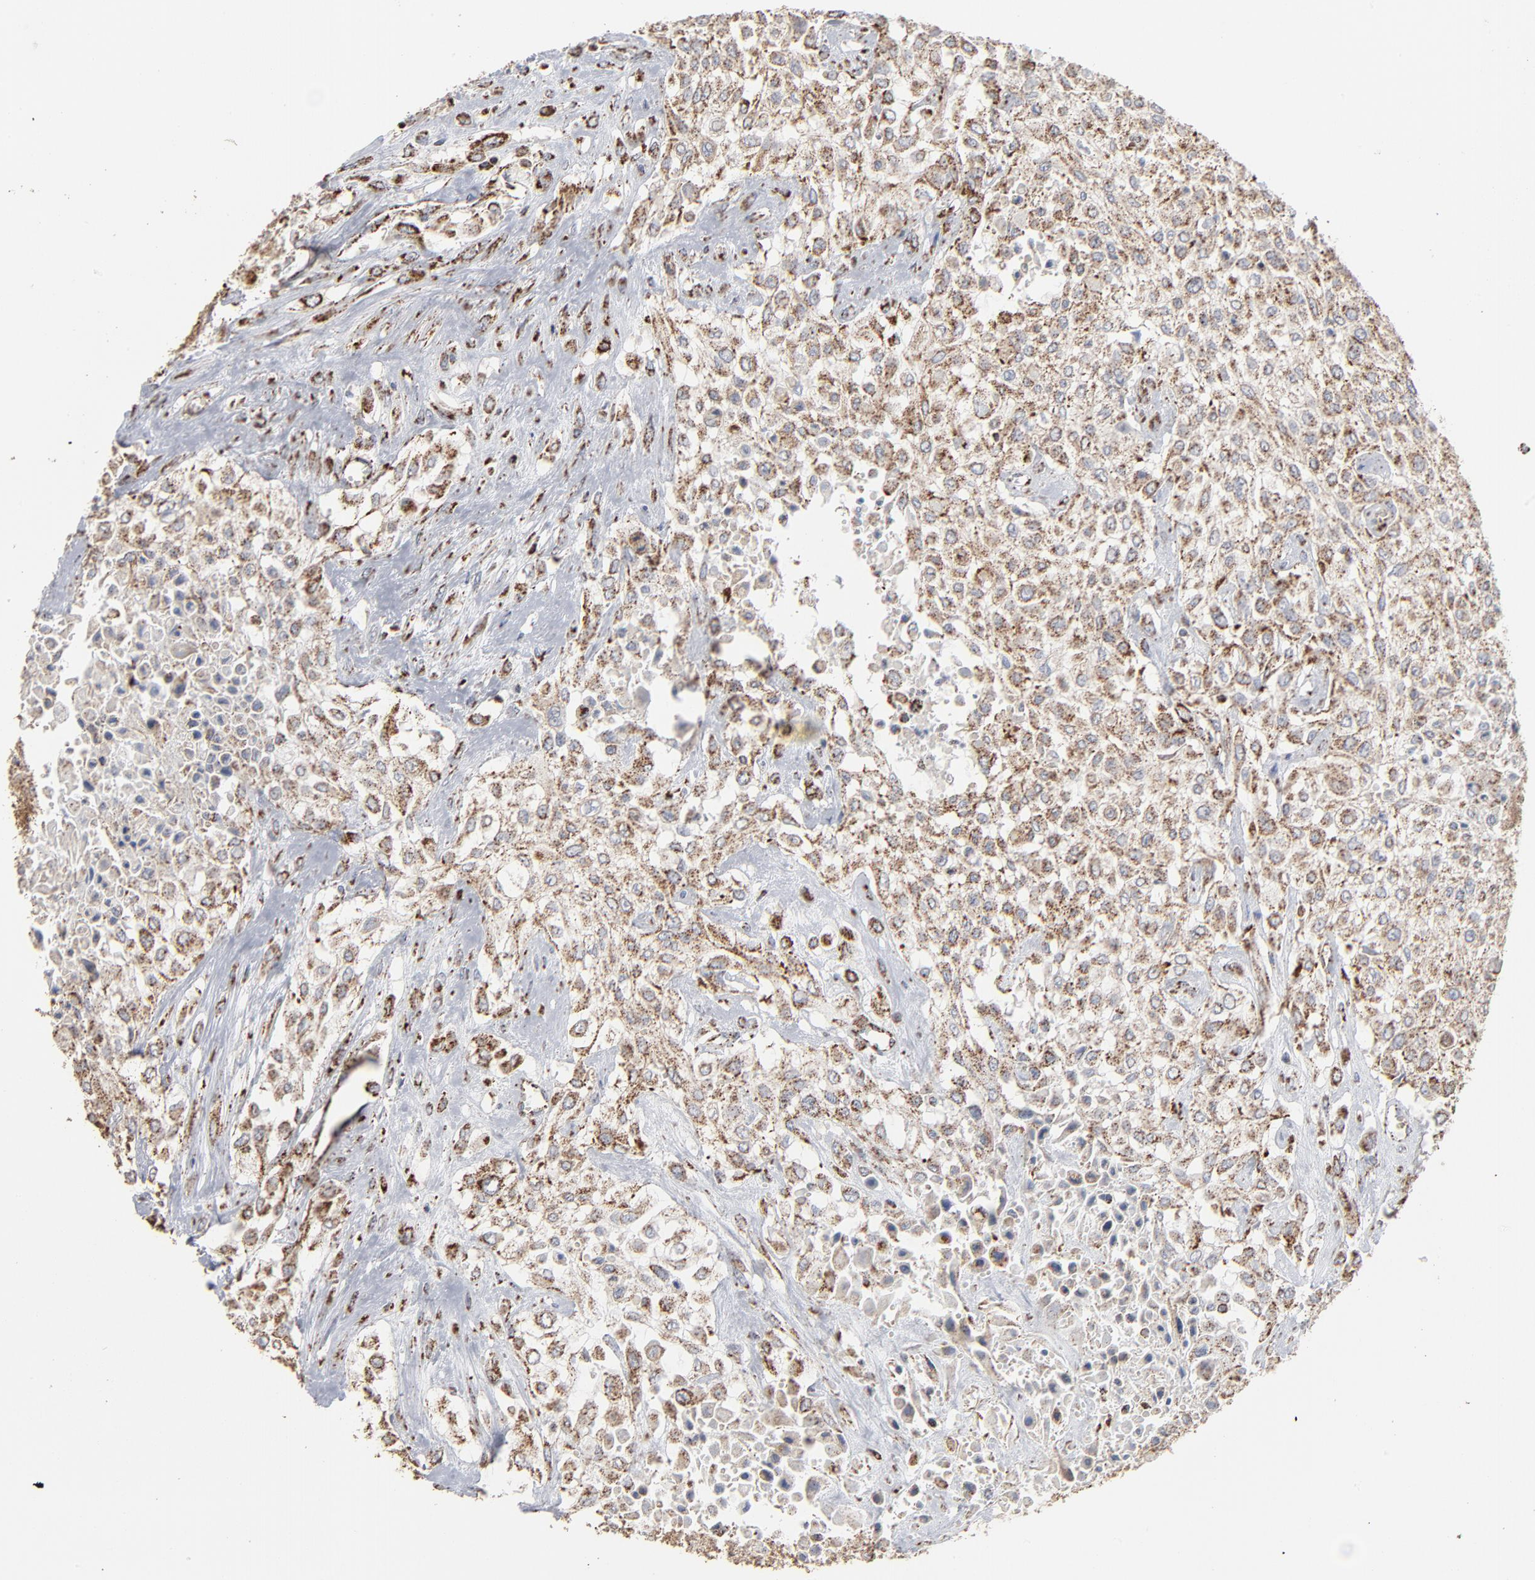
{"staining": {"intensity": "moderate", "quantity": ">75%", "location": "cytoplasmic/membranous"}, "tissue": "urothelial cancer", "cell_type": "Tumor cells", "image_type": "cancer", "snomed": [{"axis": "morphology", "description": "Urothelial carcinoma, High grade"}, {"axis": "topography", "description": "Urinary bladder"}], "caption": "Immunohistochemical staining of human urothelial cancer displays medium levels of moderate cytoplasmic/membranous expression in about >75% of tumor cells.", "gene": "UQCRC1", "patient": {"sex": "male", "age": 57}}